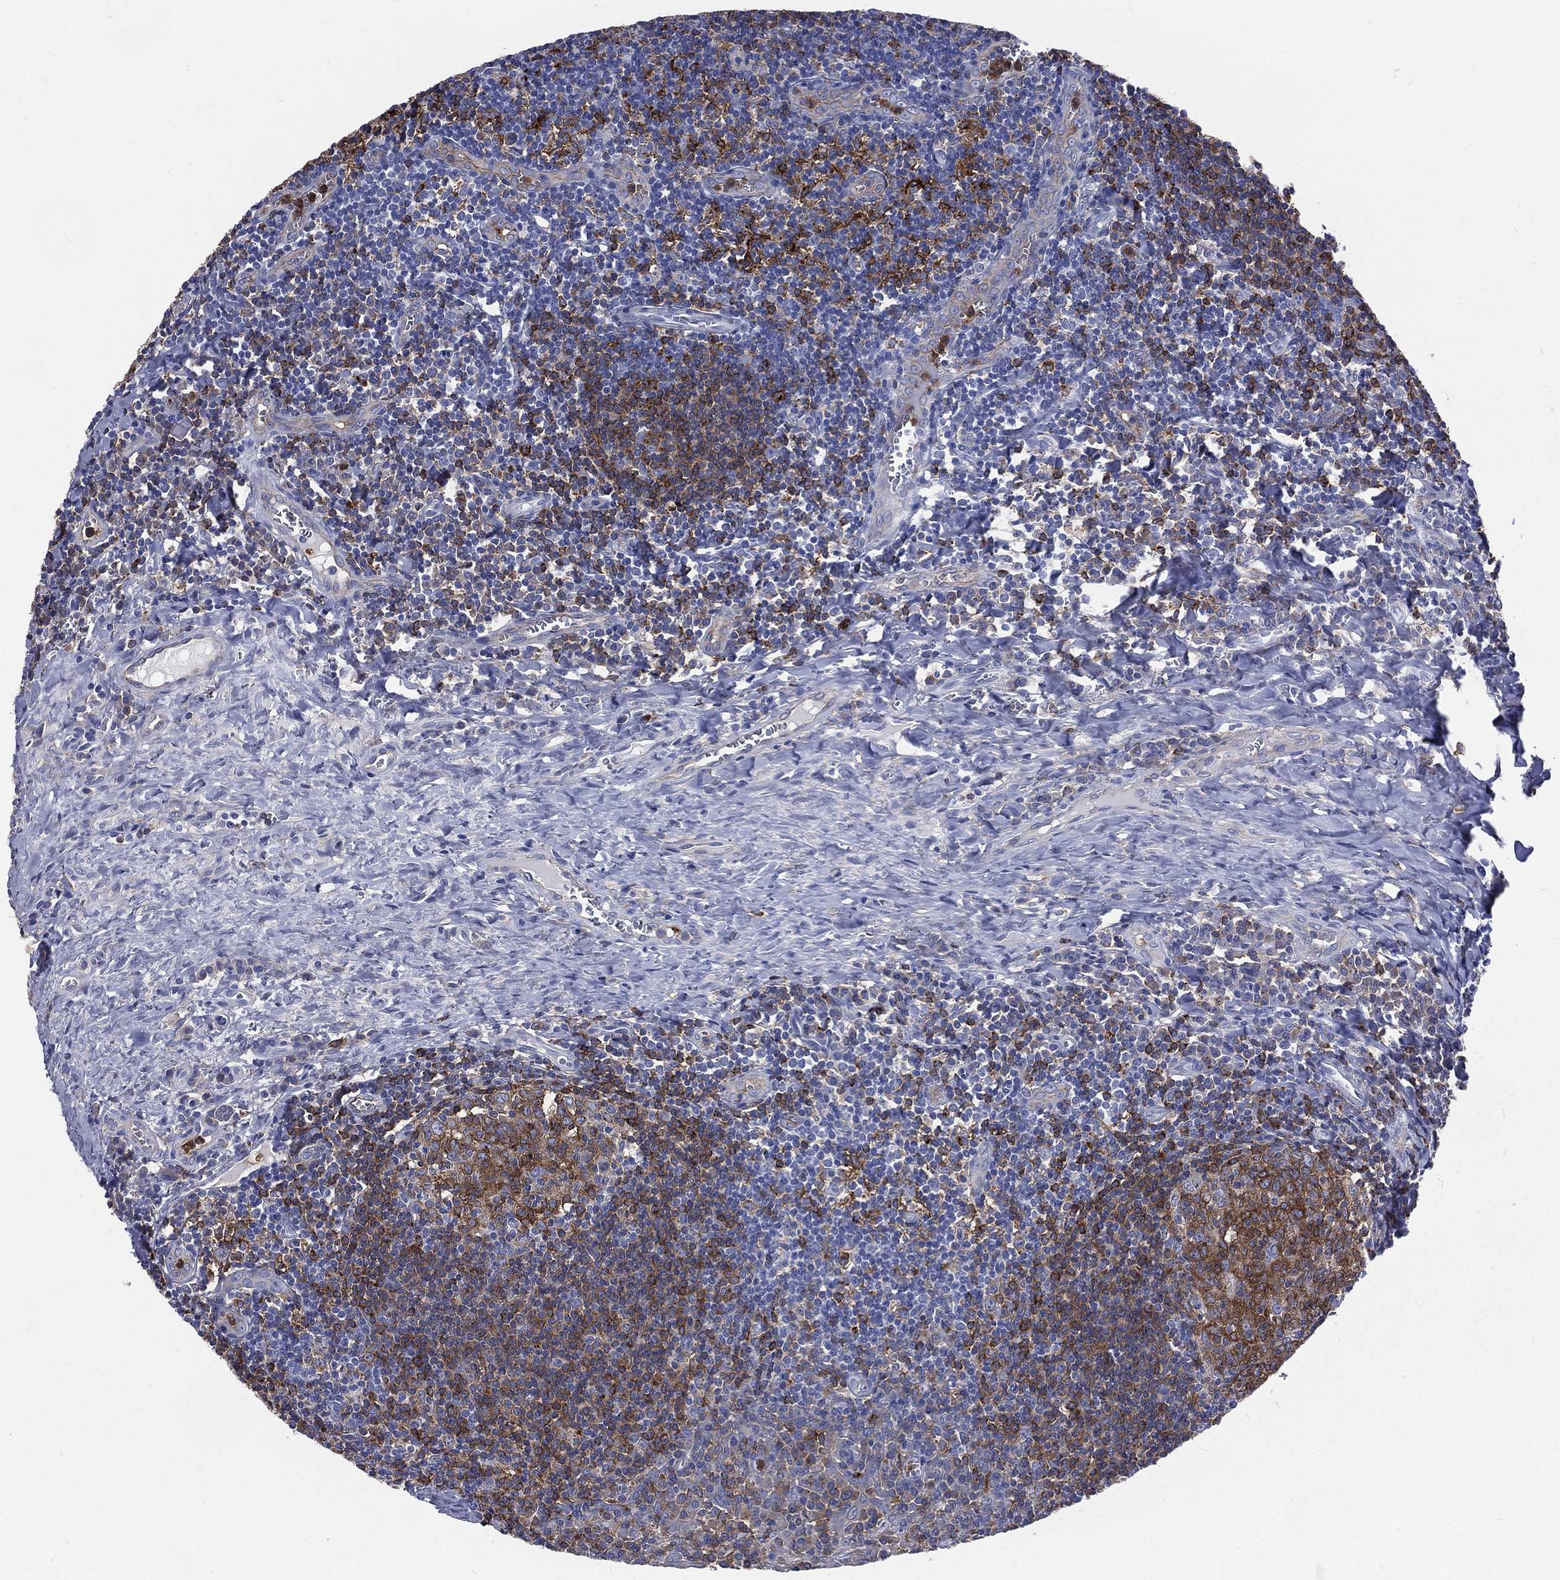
{"staining": {"intensity": "strong", "quantity": ">75%", "location": "cytoplasmic/membranous"}, "tissue": "tonsil", "cell_type": "Germinal center cells", "image_type": "normal", "snomed": [{"axis": "morphology", "description": "Normal tissue, NOS"}, {"axis": "morphology", "description": "Inflammation, NOS"}, {"axis": "topography", "description": "Tonsil"}], "caption": "Immunohistochemical staining of normal human tonsil shows high levels of strong cytoplasmic/membranous positivity in about >75% of germinal center cells. (DAB (3,3'-diaminobenzidine) IHC, brown staining for protein, blue staining for nuclei).", "gene": "BASP1", "patient": {"sex": "female", "age": 31}}